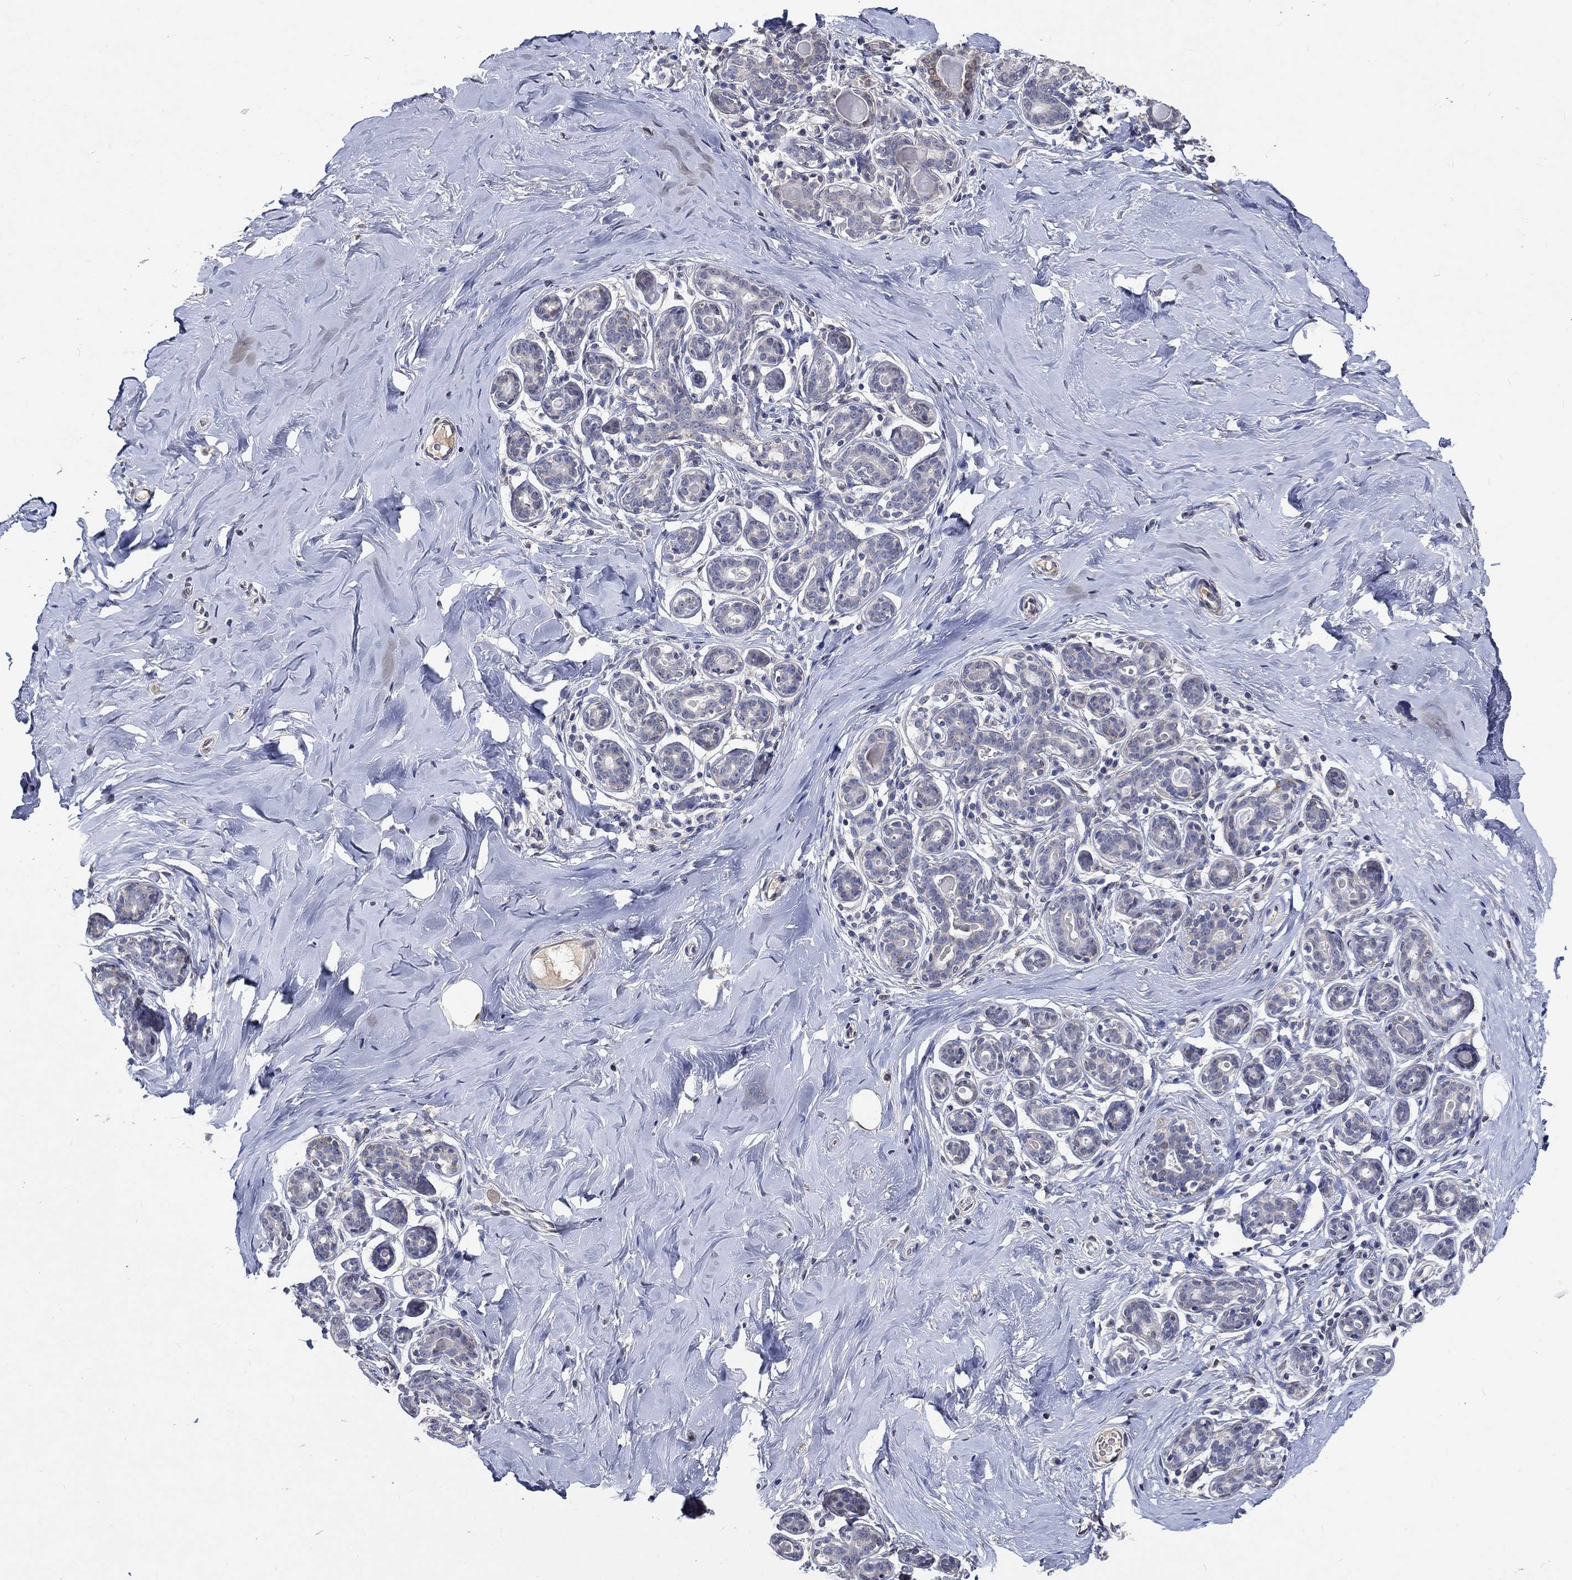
{"staining": {"intensity": "negative", "quantity": "none", "location": "none"}, "tissue": "breast", "cell_type": "Adipocytes", "image_type": "normal", "snomed": [{"axis": "morphology", "description": "Normal tissue, NOS"}, {"axis": "topography", "description": "Skin"}, {"axis": "topography", "description": "Breast"}], "caption": "A histopathology image of breast stained for a protein exhibits no brown staining in adipocytes.", "gene": "TMEM169", "patient": {"sex": "female", "age": 43}}